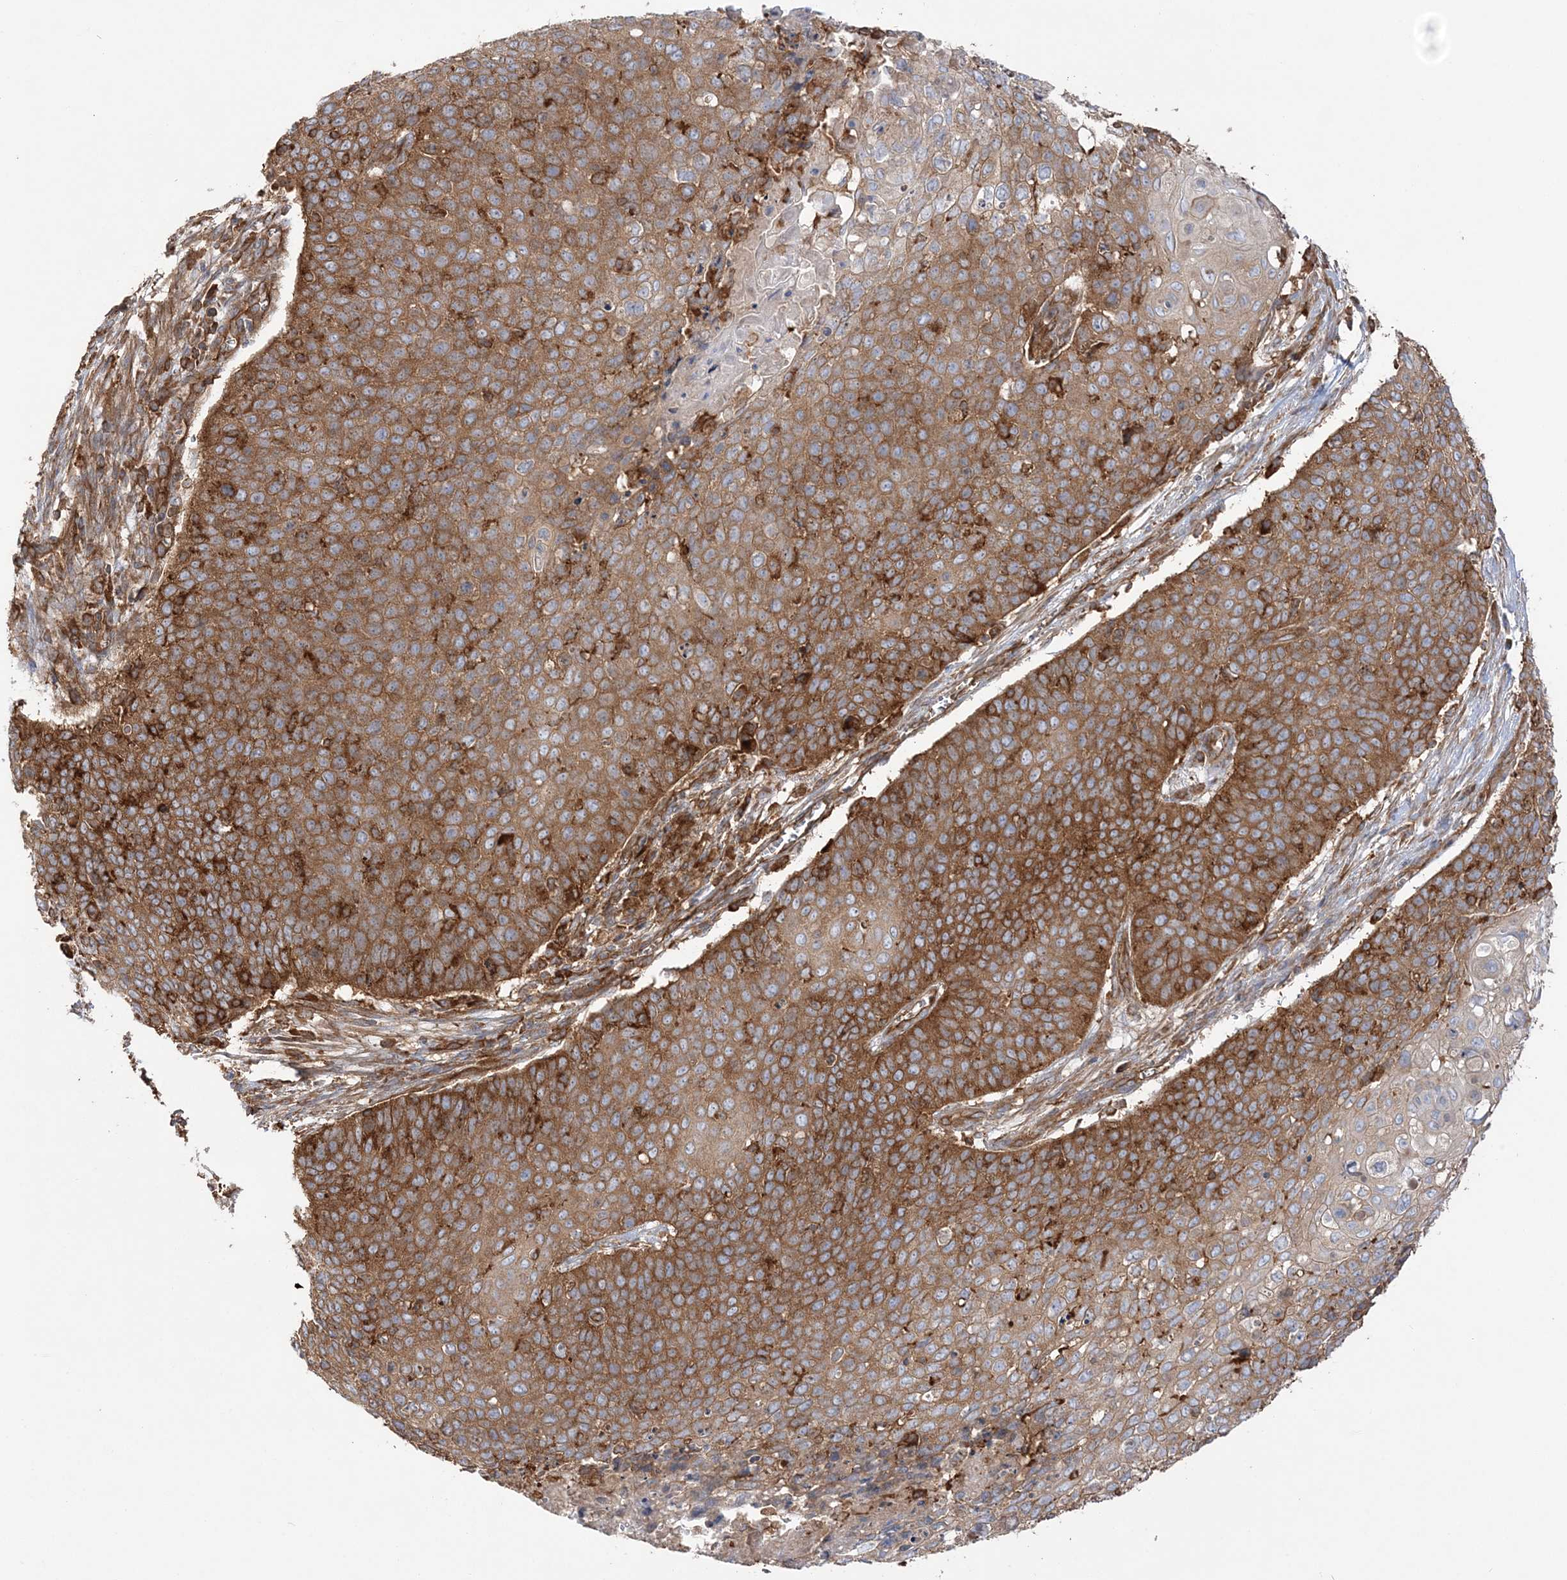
{"staining": {"intensity": "moderate", "quantity": ">75%", "location": "cytoplasmic/membranous"}, "tissue": "cervical cancer", "cell_type": "Tumor cells", "image_type": "cancer", "snomed": [{"axis": "morphology", "description": "Squamous cell carcinoma, NOS"}, {"axis": "topography", "description": "Cervix"}], "caption": "An image of cervical cancer stained for a protein reveals moderate cytoplasmic/membranous brown staining in tumor cells.", "gene": "TBC1D5", "patient": {"sex": "female", "age": 39}}